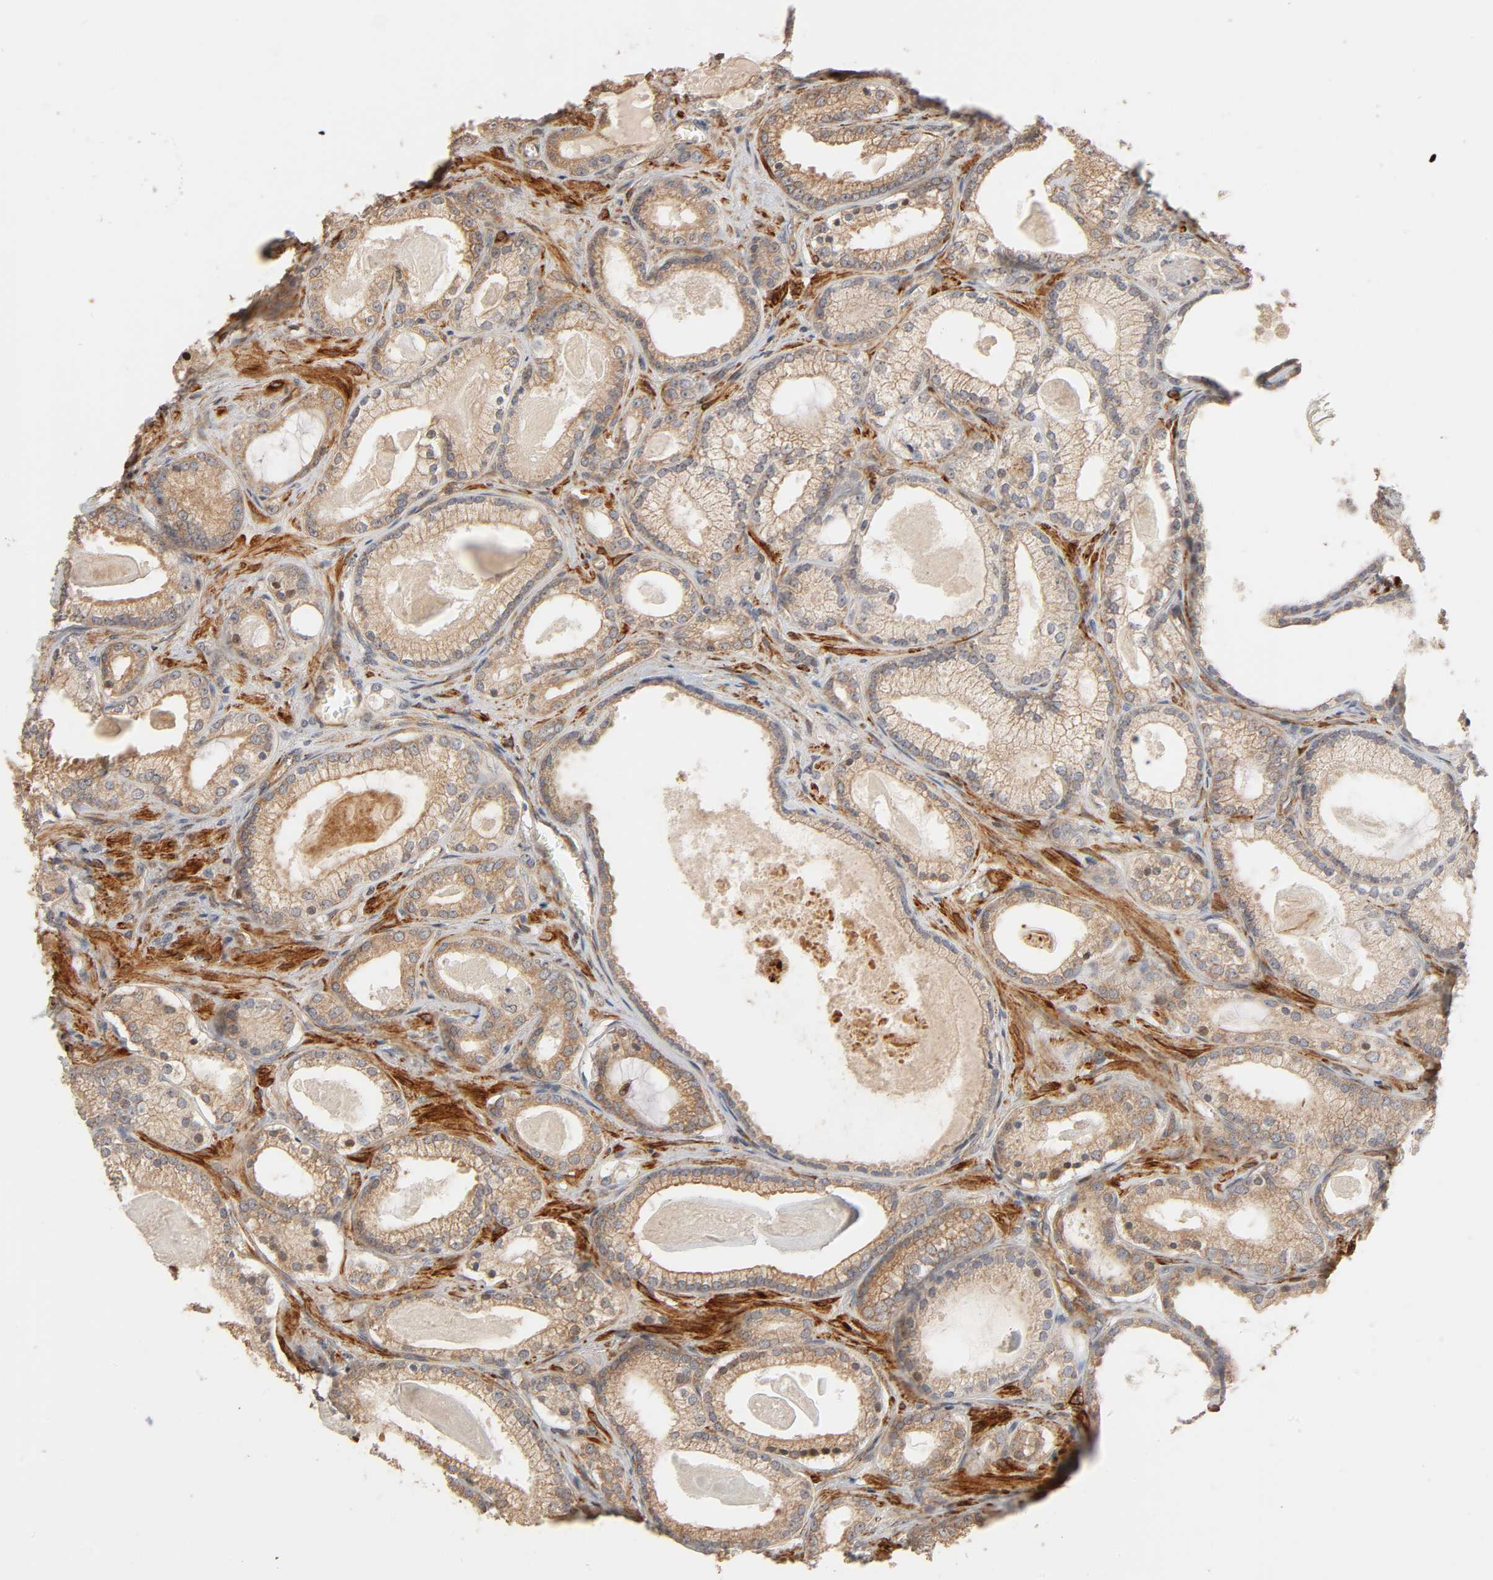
{"staining": {"intensity": "moderate", "quantity": ">75%", "location": "cytoplasmic/membranous"}, "tissue": "prostate cancer", "cell_type": "Tumor cells", "image_type": "cancer", "snomed": [{"axis": "morphology", "description": "Adenocarcinoma, Low grade"}, {"axis": "topography", "description": "Prostate"}], "caption": "Tumor cells show medium levels of moderate cytoplasmic/membranous staining in approximately >75% of cells in prostate cancer (low-grade adenocarcinoma). (DAB = brown stain, brightfield microscopy at high magnification).", "gene": "NEMF", "patient": {"sex": "male", "age": 59}}